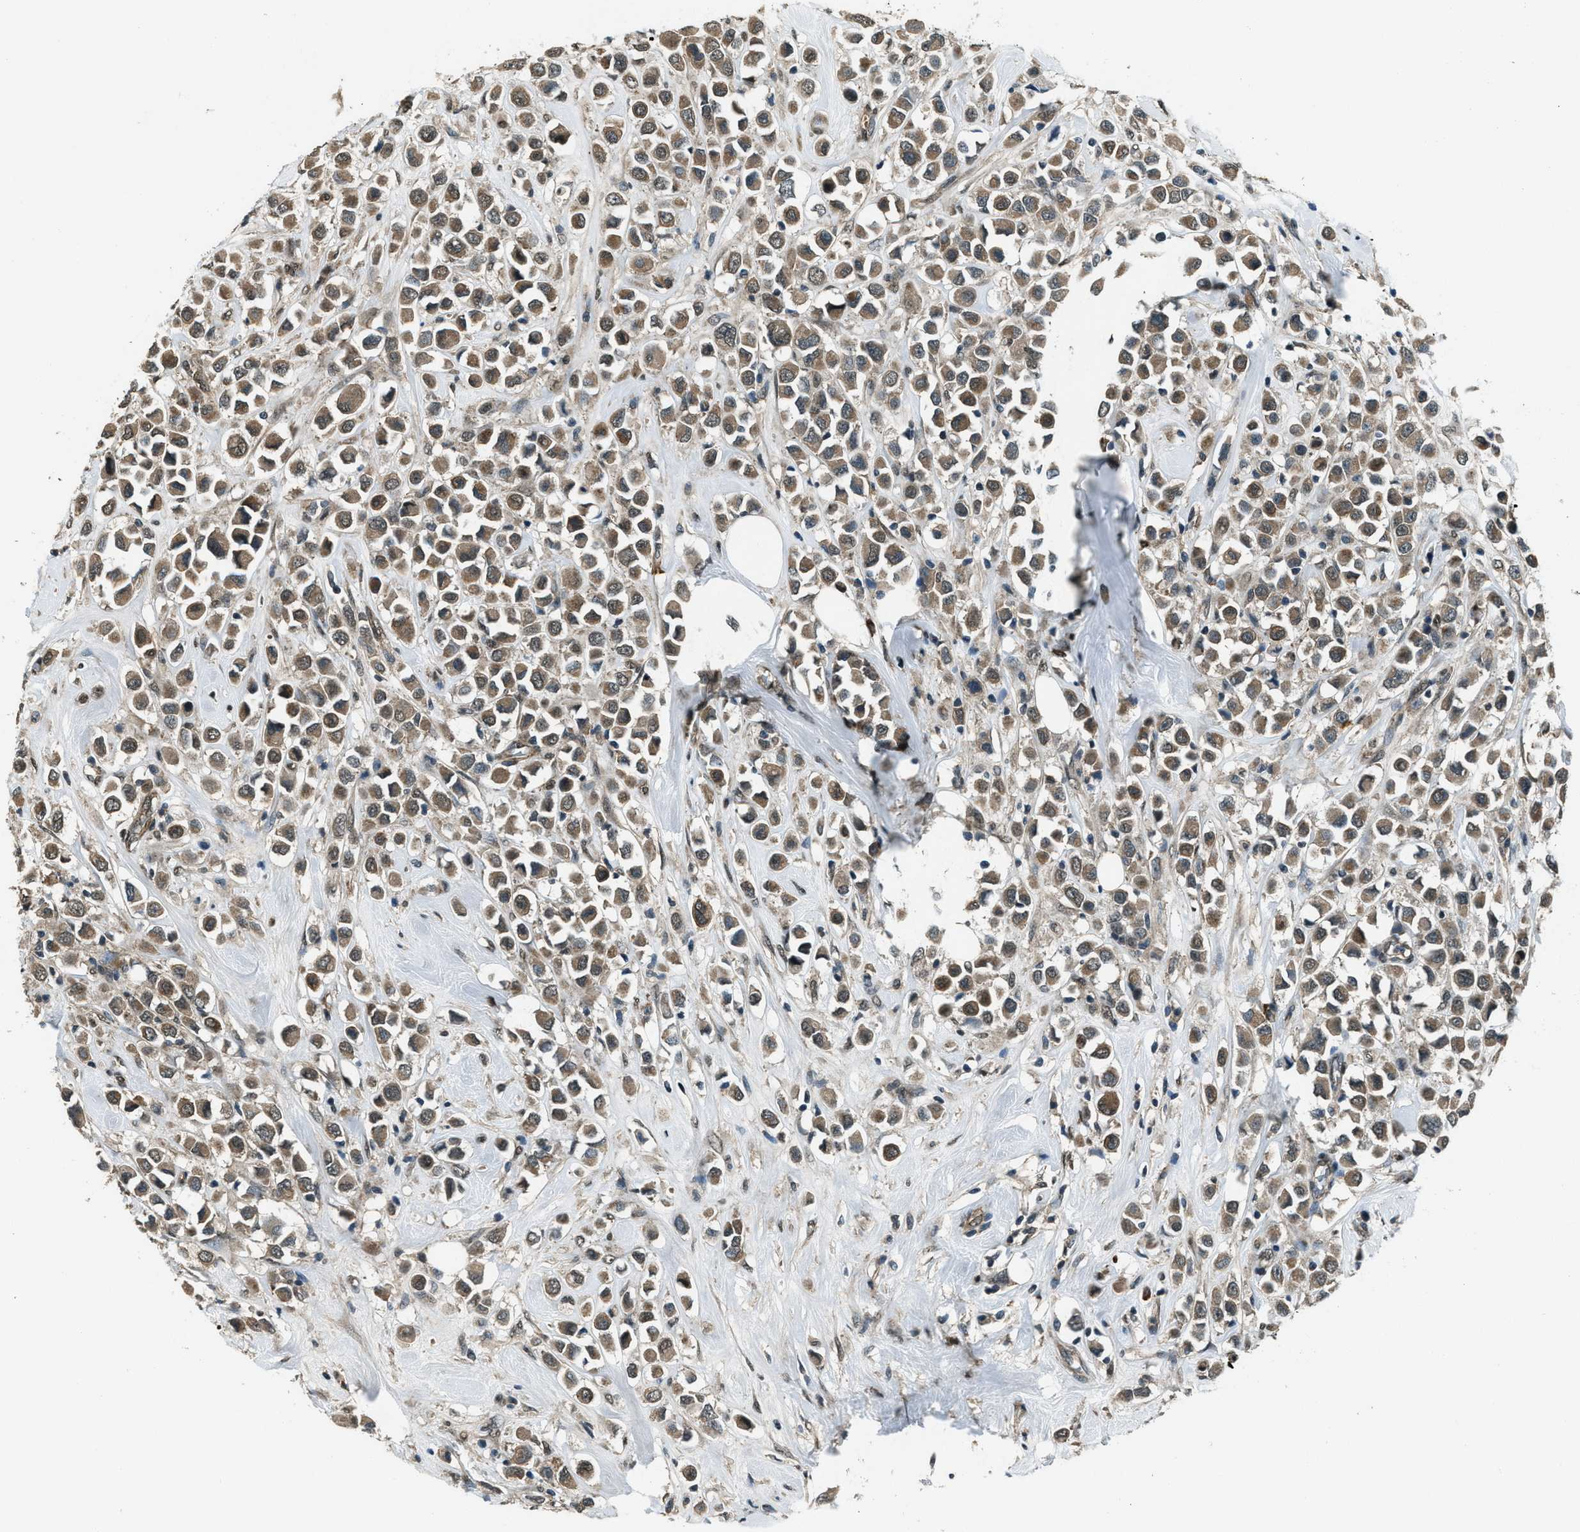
{"staining": {"intensity": "moderate", "quantity": ">75%", "location": "cytoplasmic/membranous"}, "tissue": "breast cancer", "cell_type": "Tumor cells", "image_type": "cancer", "snomed": [{"axis": "morphology", "description": "Duct carcinoma"}, {"axis": "topography", "description": "Breast"}], "caption": "The immunohistochemical stain highlights moderate cytoplasmic/membranous expression in tumor cells of breast invasive ductal carcinoma tissue. (Stains: DAB in brown, nuclei in blue, Microscopy: brightfield microscopy at high magnification).", "gene": "SVIL", "patient": {"sex": "female", "age": 61}}